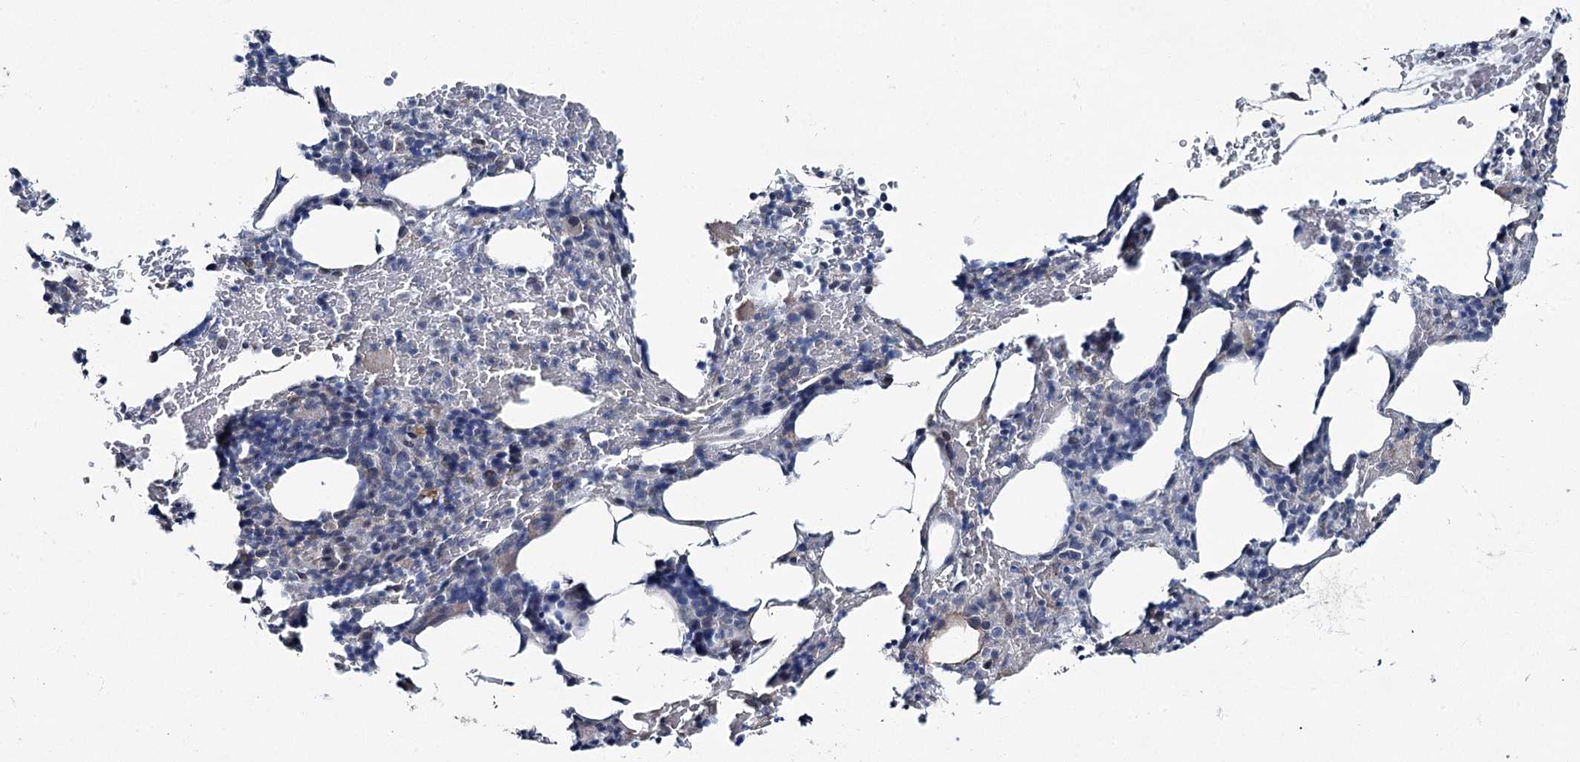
{"staining": {"intensity": "negative", "quantity": "none", "location": "none"}, "tissue": "bone marrow", "cell_type": "Hematopoietic cells", "image_type": "normal", "snomed": [{"axis": "morphology", "description": "Normal tissue, NOS"}, {"axis": "topography", "description": "Bone marrow"}], "caption": "DAB immunohistochemical staining of normal human bone marrow demonstrates no significant staining in hematopoietic cells. The staining is performed using DAB (3,3'-diaminobenzidine) brown chromogen with nuclei counter-stained in using hematoxylin.", "gene": "FAM120B", "patient": {"sex": "male", "age": 62}}